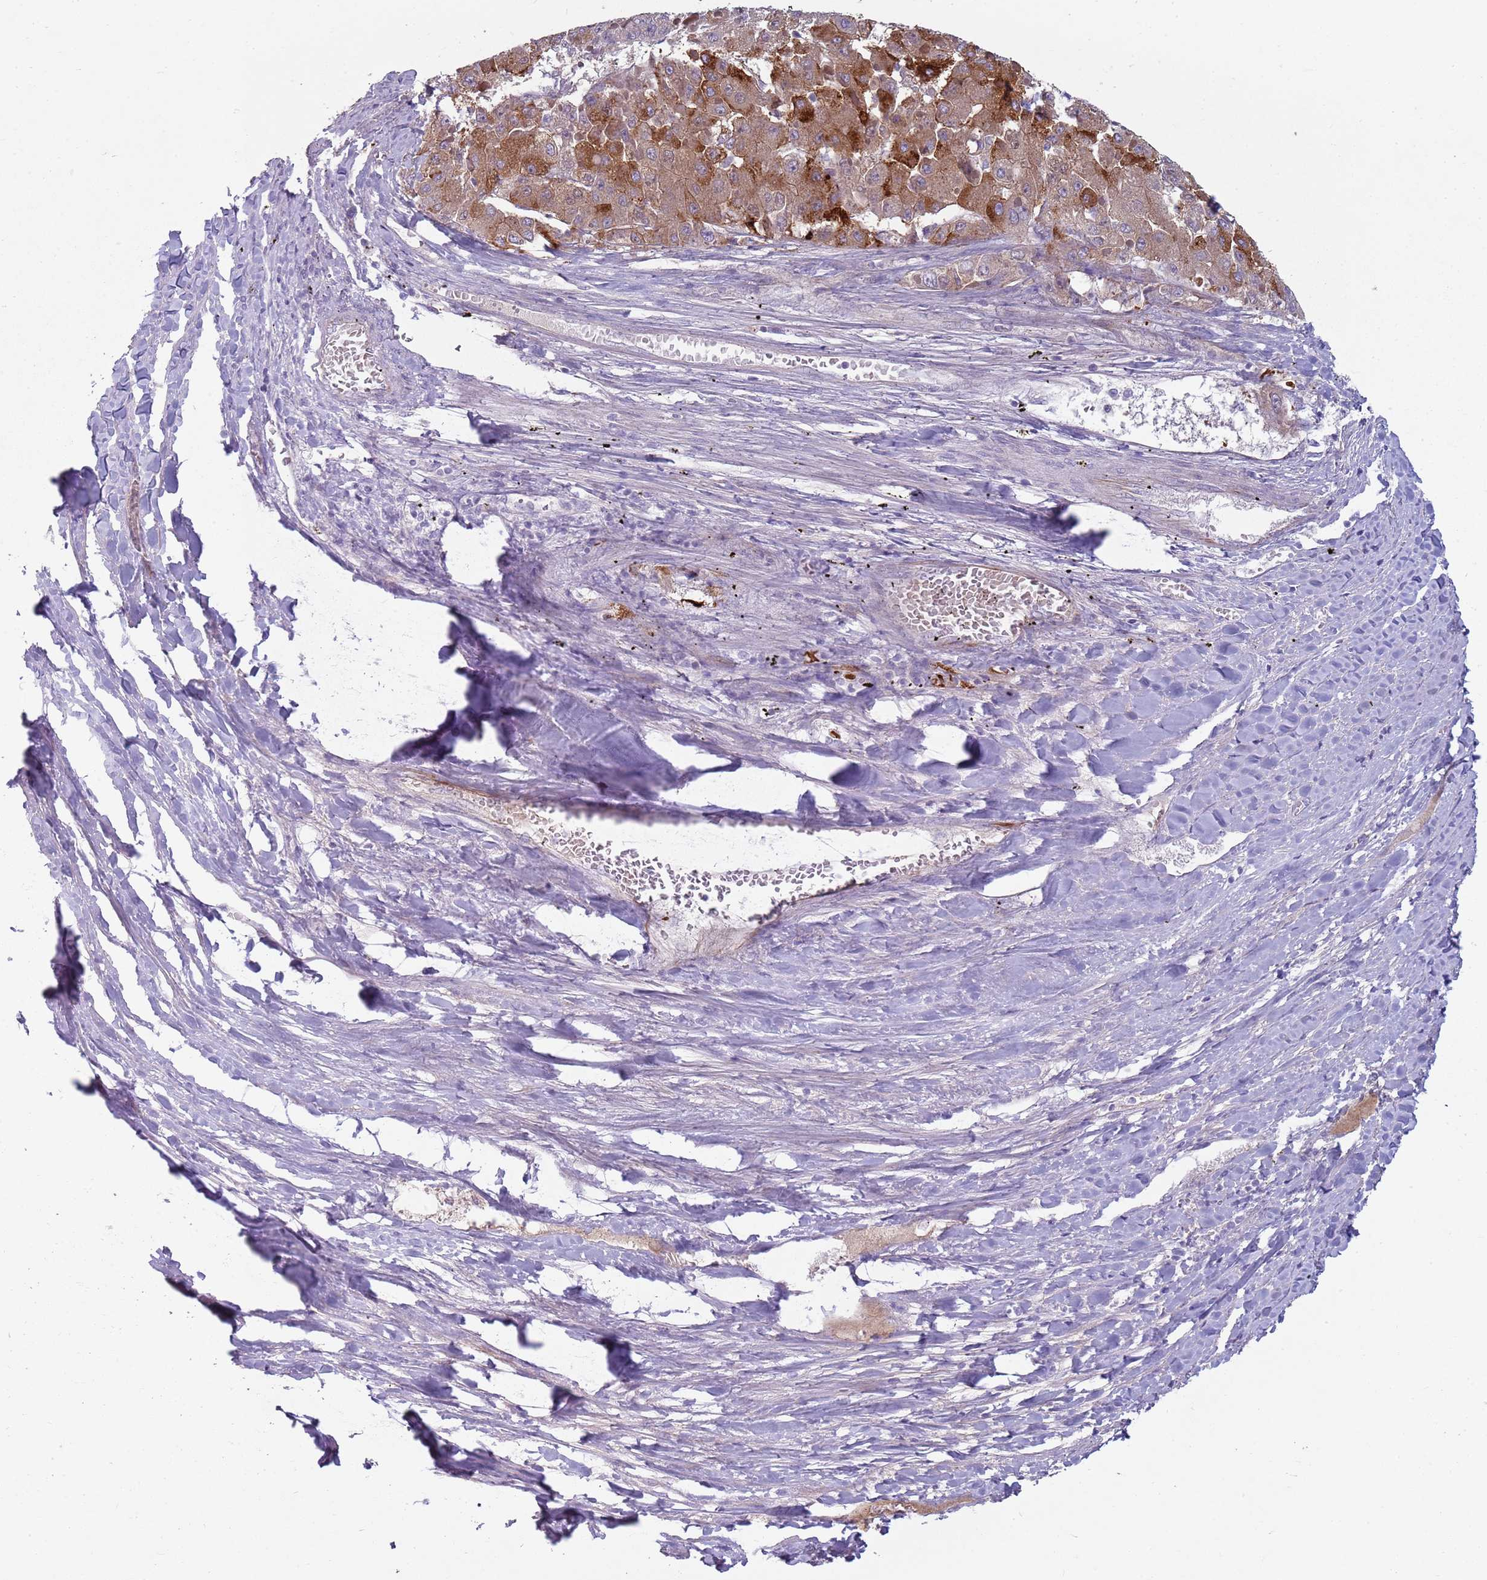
{"staining": {"intensity": "strong", "quantity": "25%-75%", "location": "cytoplasmic/membranous"}, "tissue": "liver cancer", "cell_type": "Tumor cells", "image_type": "cancer", "snomed": [{"axis": "morphology", "description": "Carcinoma, Hepatocellular, NOS"}, {"axis": "topography", "description": "Liver"}], "caption": "Approximately 25%-75% of tumor cells in human liver hepatocellular carcinoma show strong cytoplasmic/membranous protein positivity as visualized by brown immunohistochemical staining.", "gene": "ZNF583", "patient": {"sex": "female", "age": 73}}